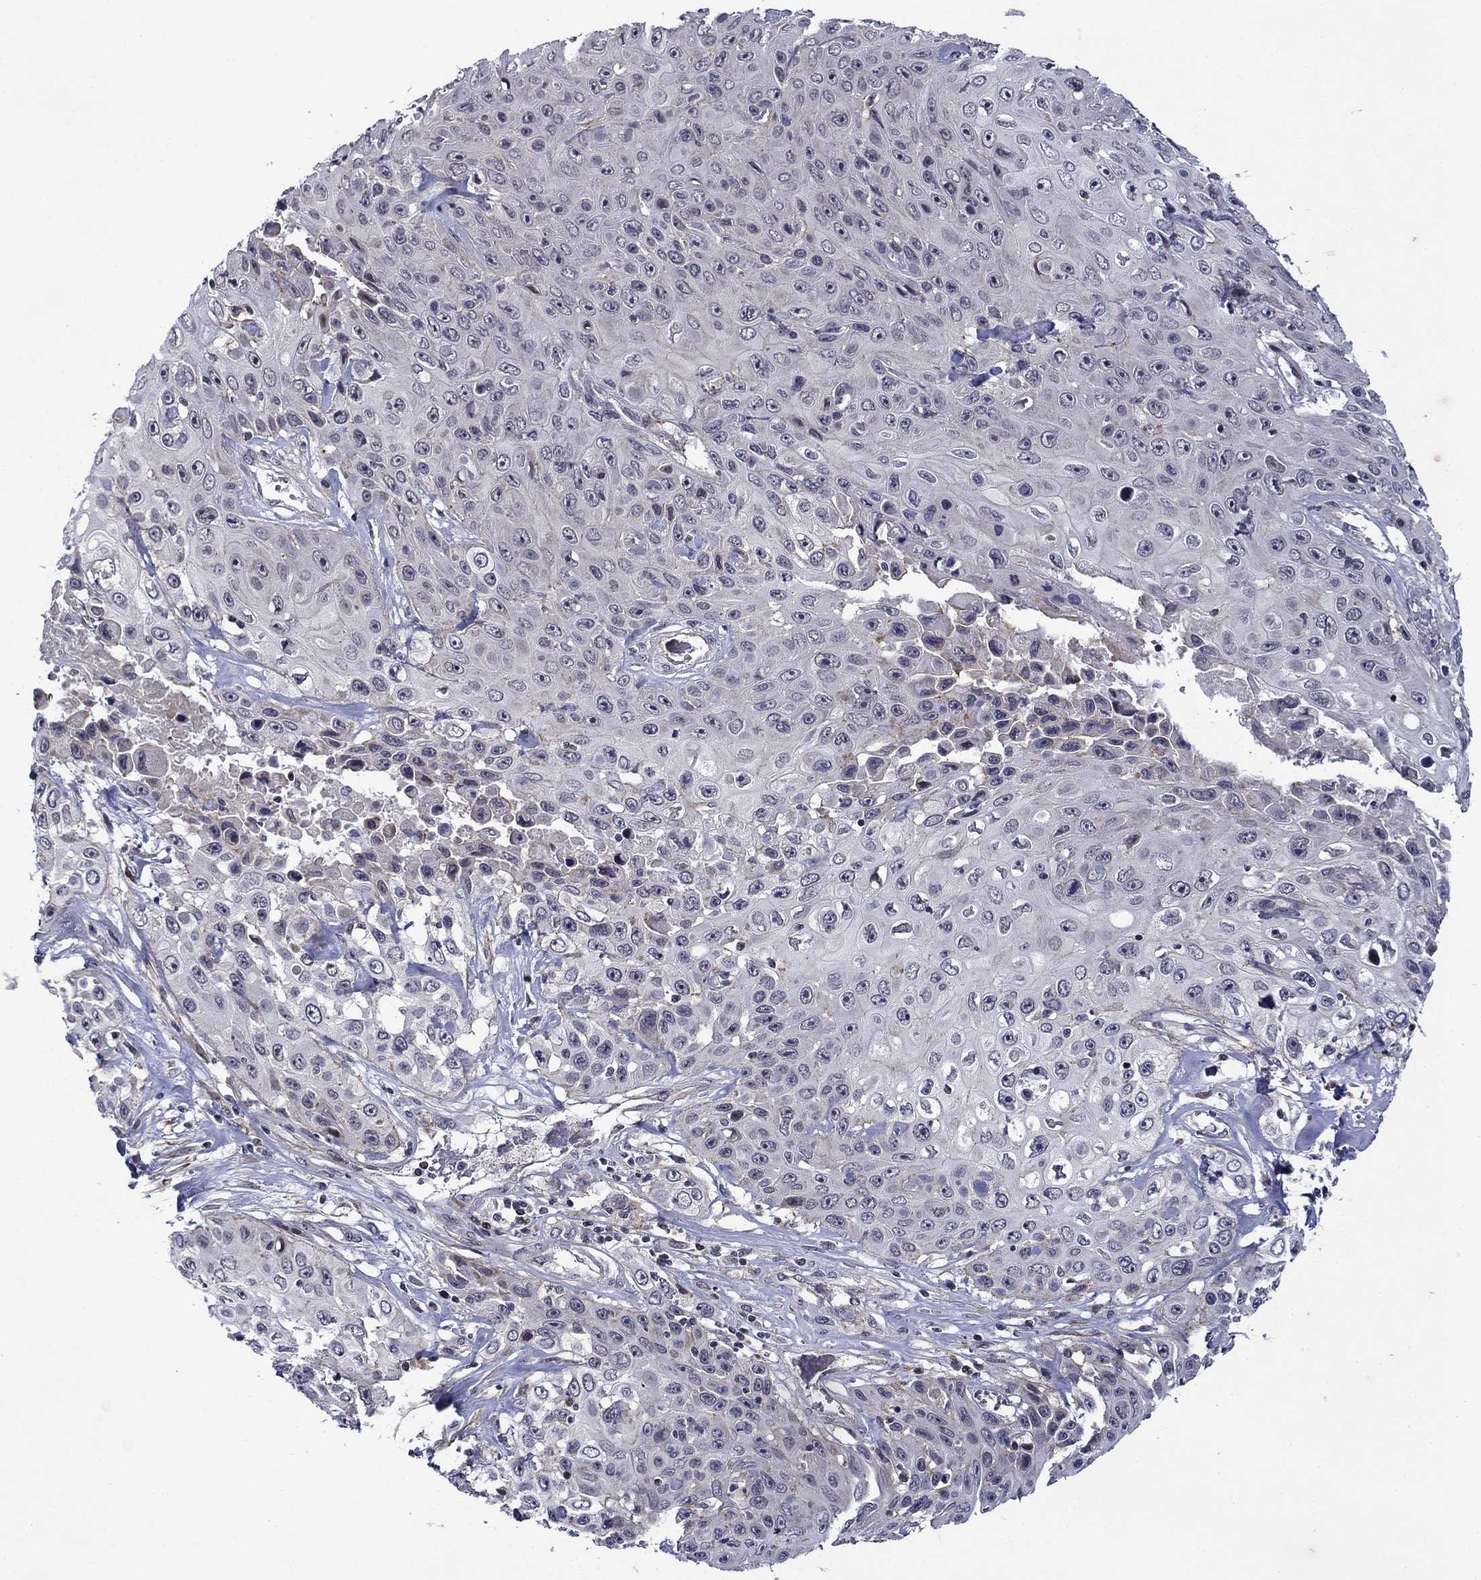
{"staining": {"intensity": "negative", "quantity": "none", "location": "none"}, "tissue": "skin cancer", "cell_type": "Tumor cells", "image_type": "cancer", "snomed": [{"axis": "morphology", "description": "Squamous cell carcinoma, NOS"}, {"axis": "topography", "description": "Skin"}], "caption": "An image of skin squamous cell carcinoma stained for a protein demonstrates no brown staining in tumor cells. (DAB immunohistochemistry with hematoxylin counter stain).", "gene": "B3GAT1", "patient": {"sex": "male", "age": 82}}